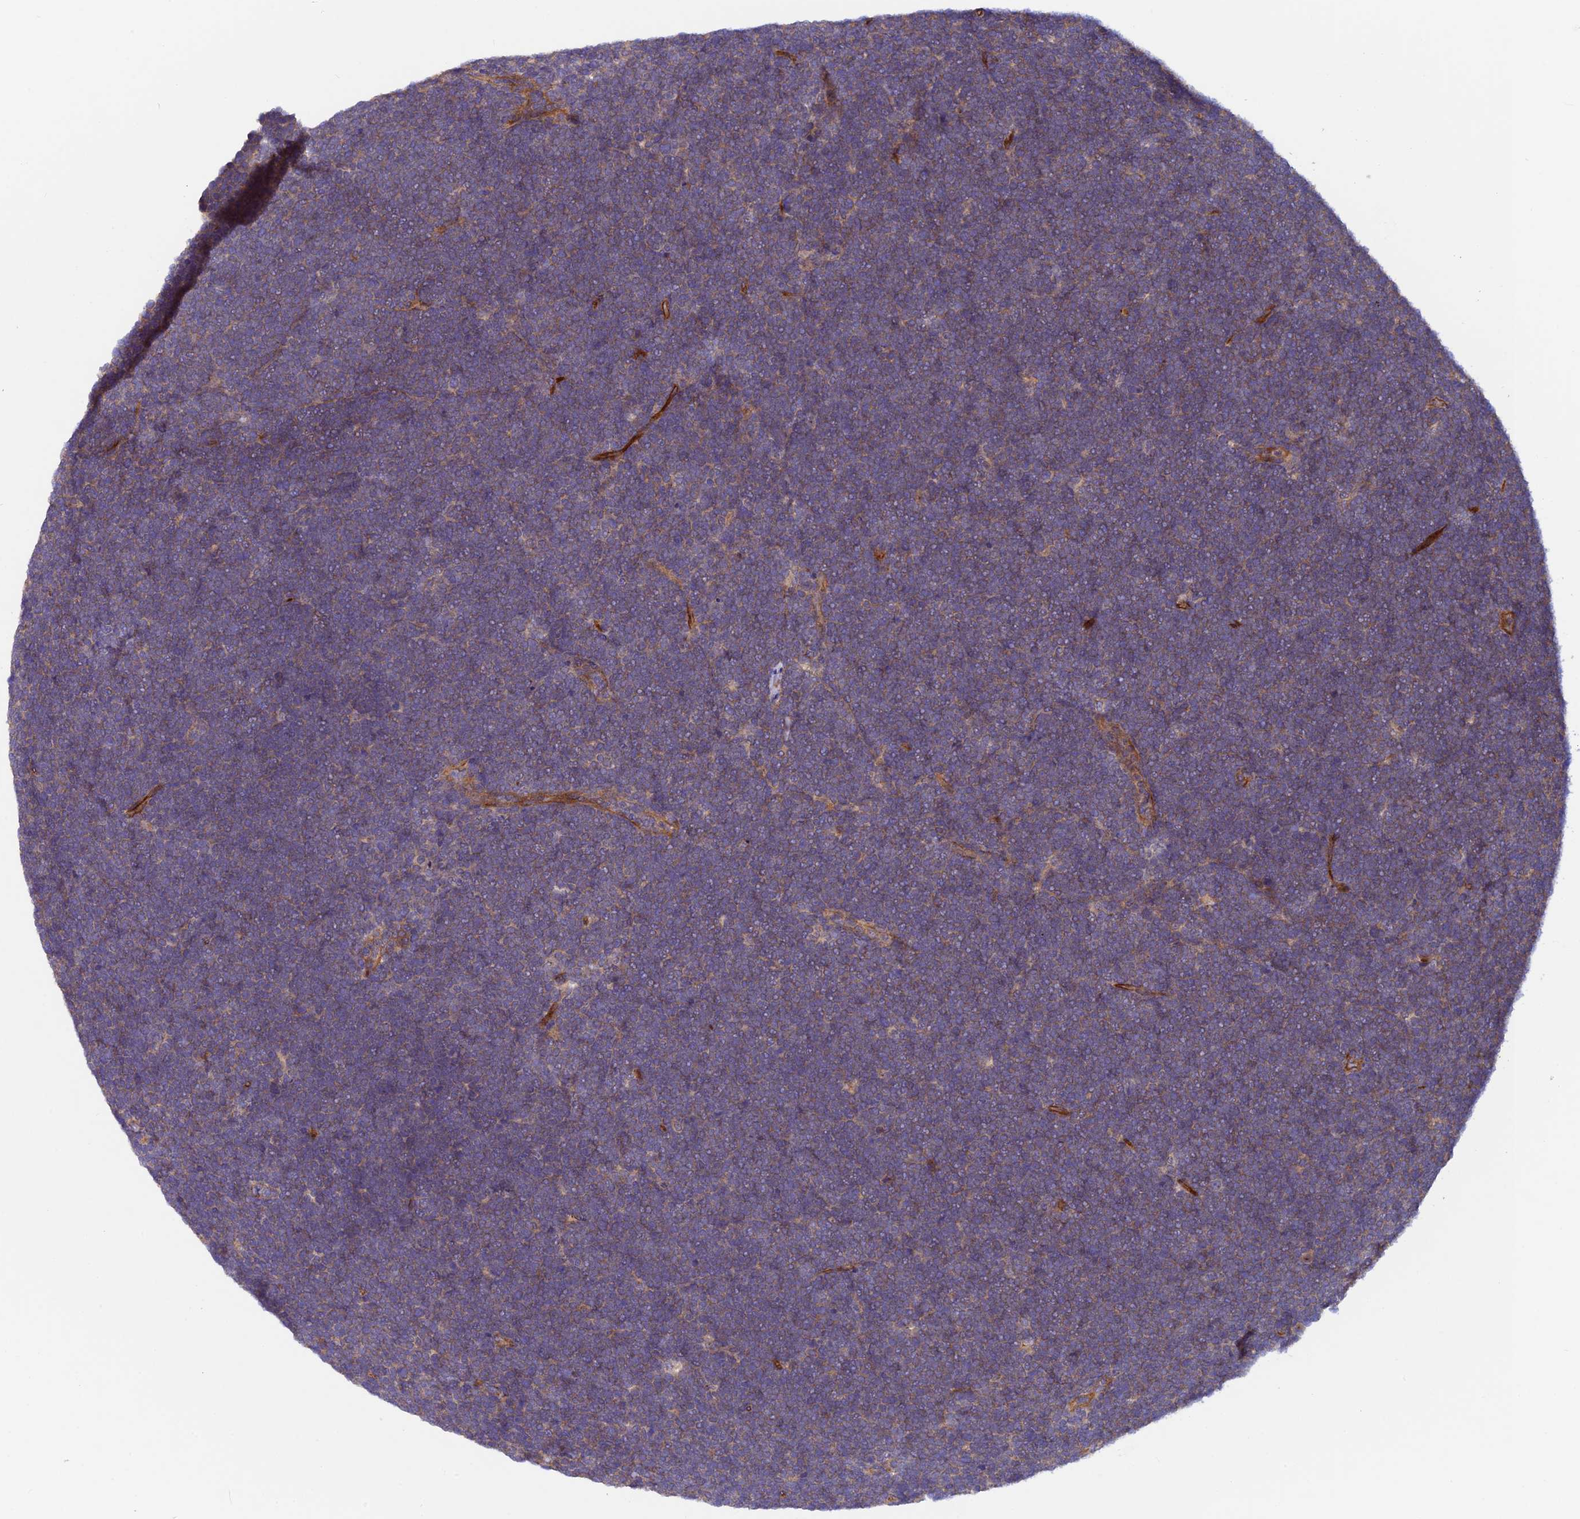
{"staining": {"intensity": "negative", "quantity": "none", "location": "none"}, "tissue": "lymphoma", "cell_type": "Tumor cells", "image_type": "cancer", "snomed": [{"axis": "morphology", "description": "Malignant lymphoma, non-Hodgkin's type, High grade"}, {"axis": "topography", "description": "Lymph node"}], "caption": "There is no significant expression in tumor cells of lymphoma.", "gene": "ADAMTS15", "patient": {"sex": "male", "age": 13}}